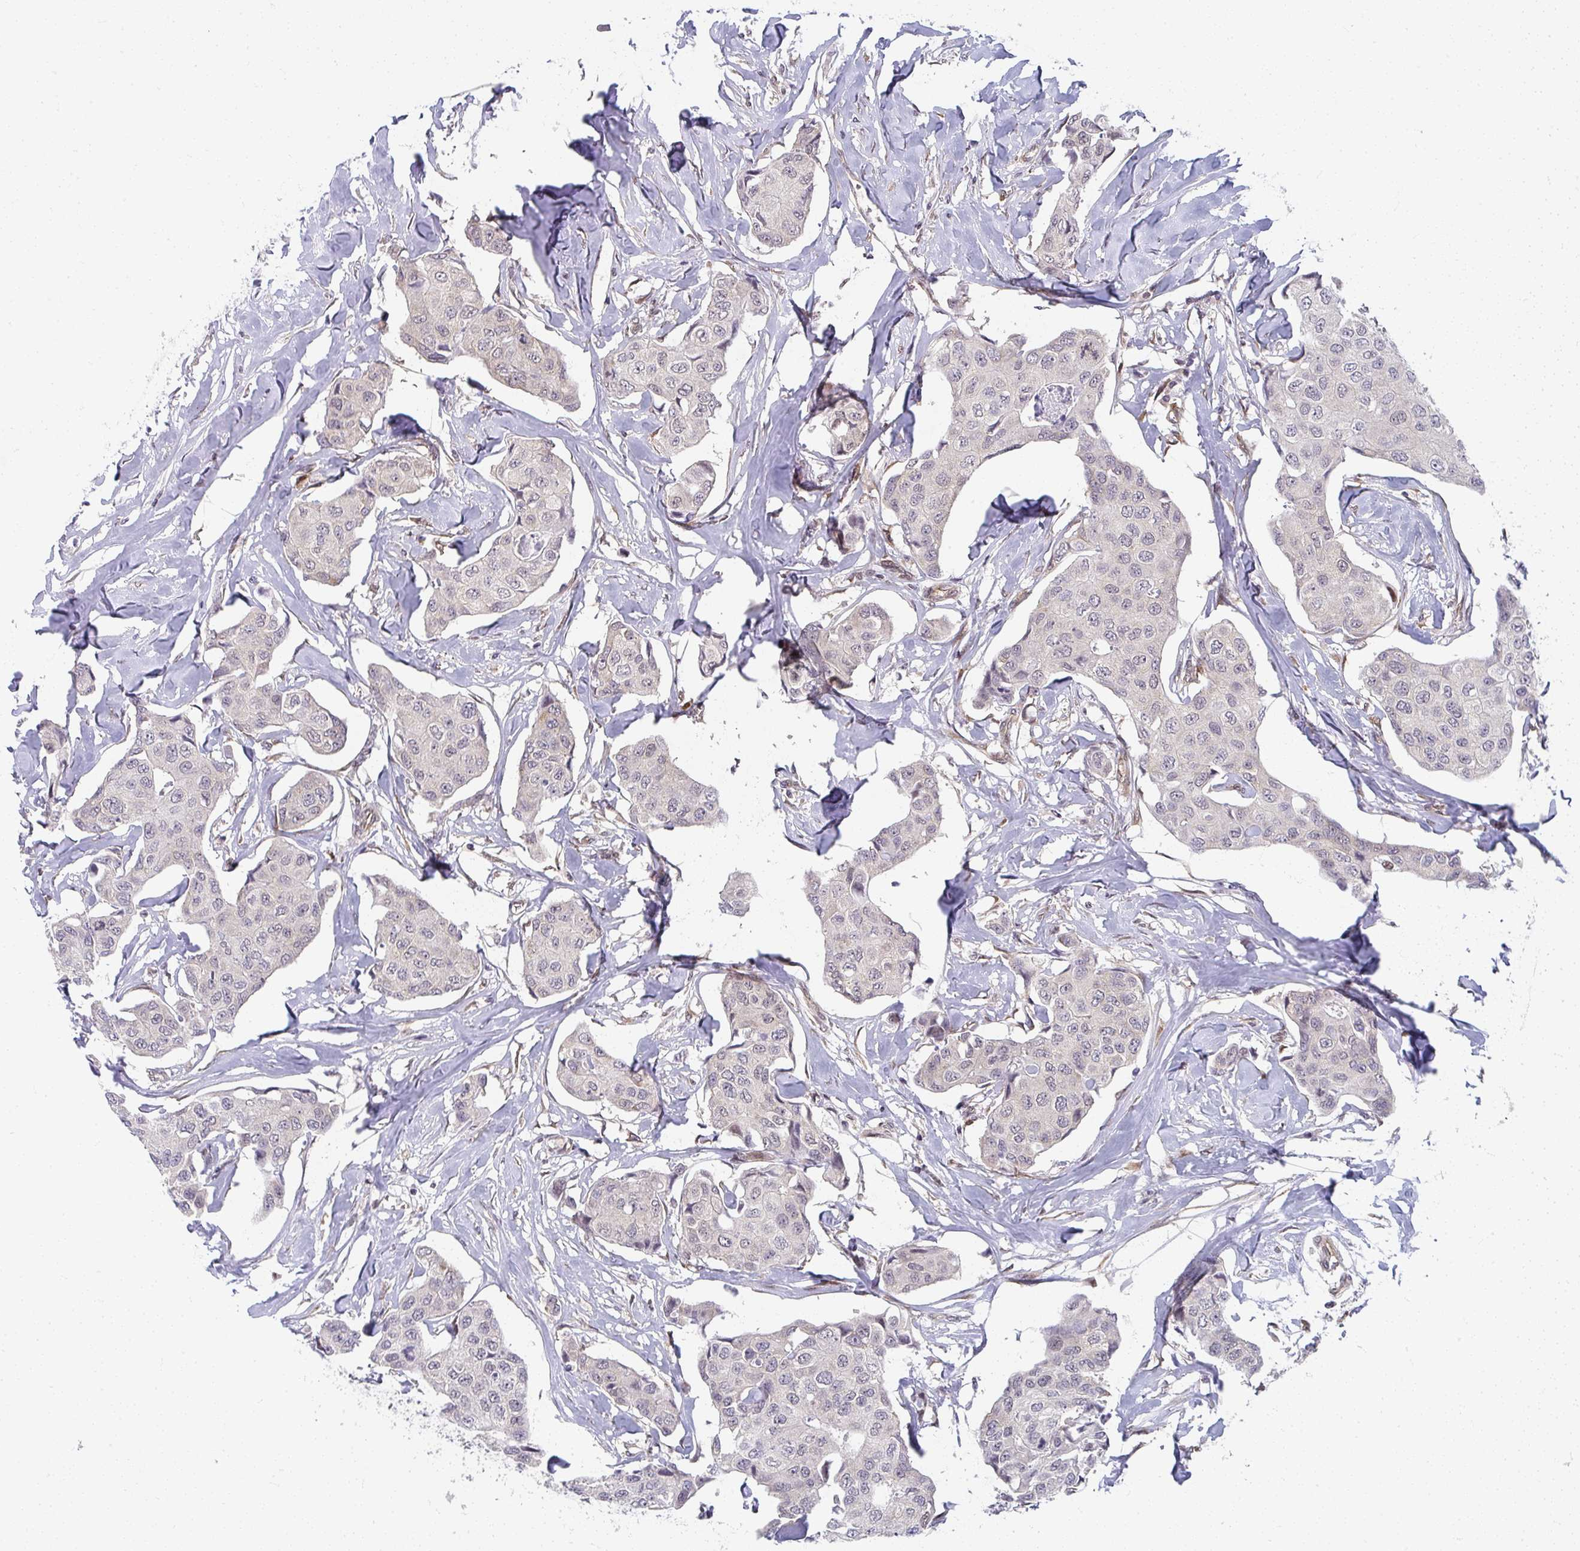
{"staining": {"intensity": "negative", "quantity": "none", "location": "none"}, "tissue": "breast cancer", "cell_type": "Tumor cells", "image_type": "cancer", "snomed": [{"axis": "morphology", "description": "Duct carcinoma"}, {"axis": "topography", "description": "Breast"}, {"axis": "topography", "description": "Lymph node"}], "caption": "This is a image of immunohistochemistry (IHC) staining of infiltrating ductal carcinoma (breast), which shows no expression in tumor cells.", "gene": "SYNCRIP", "patient": {"sex": "female", "age": 80}}